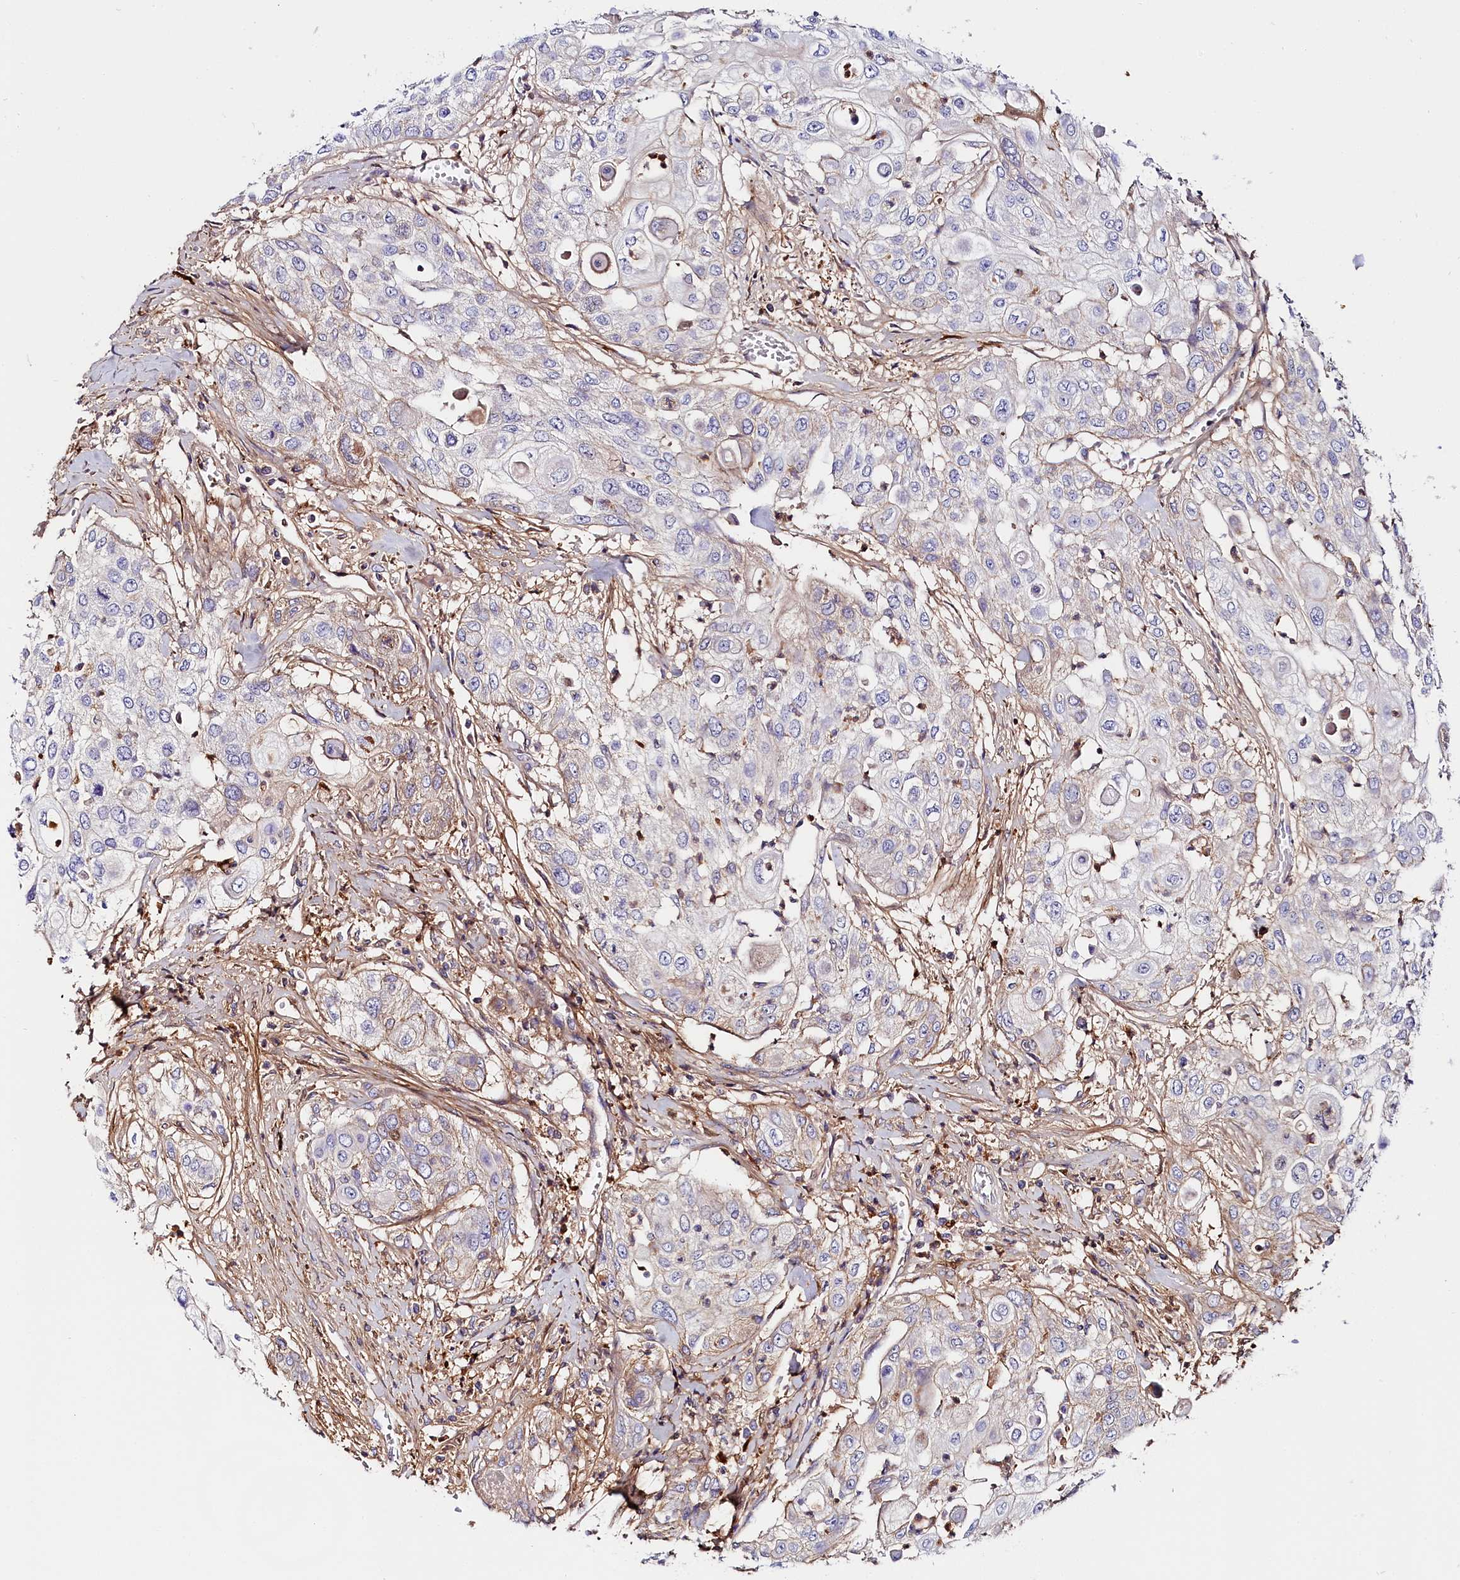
{"staining": {"intensity": "negative", "quantity": "none", "location": "none"}, "tissue": "urothelial cancer", "cell_type": "Tumor cells", "image_type": "cancer", "snomed": [{"axis": "morphology", "description": "Urothelial carcinoma, High grade"}, {"axis": "topography", "description": "Urinary bladder"}], "caption": "The photomicrograph displays no significant expression in tumor cells of urothelial cancer.", "gene": "KATNB1", "patient": {"sex": "female", "age": 79}}